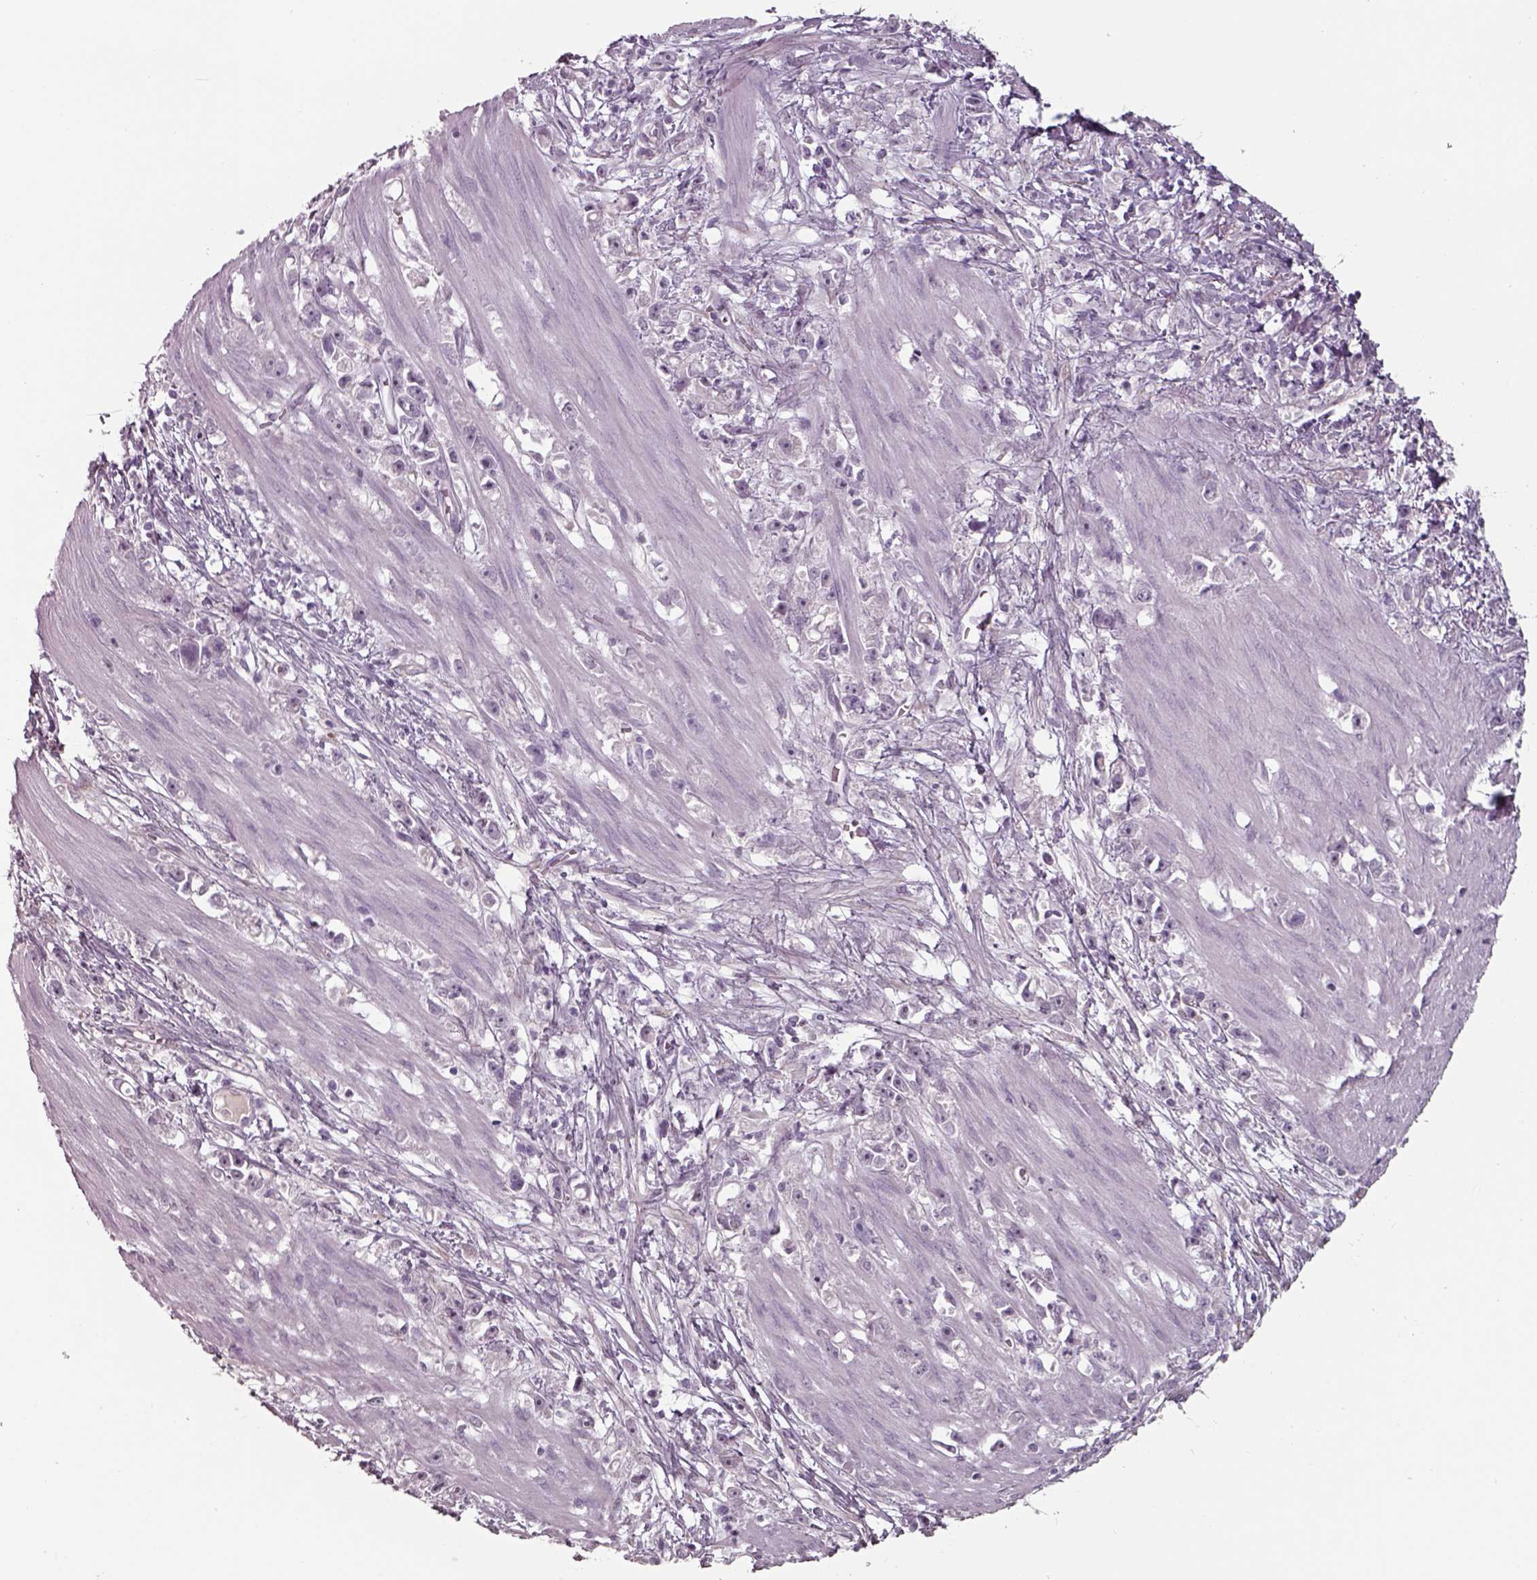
{"staining": {"intensity": "negative", "quantity": "none", "location": "none"}, "tissue": "stomach cancer", "cell_type": "Tumor cells", "image_type": "cancer", "snomed": [{"axis": "morphology", "description": "Adenocarcinoma, NOS"}, {"axis": "topography", "description": "Stomach"}], "caption": "The image demonstrates no staining of tumor cells in stomach cancer (adenocarcinoma).", "gene": "SEPTIN14", "patient": {"sex": "female", "age": 59}}